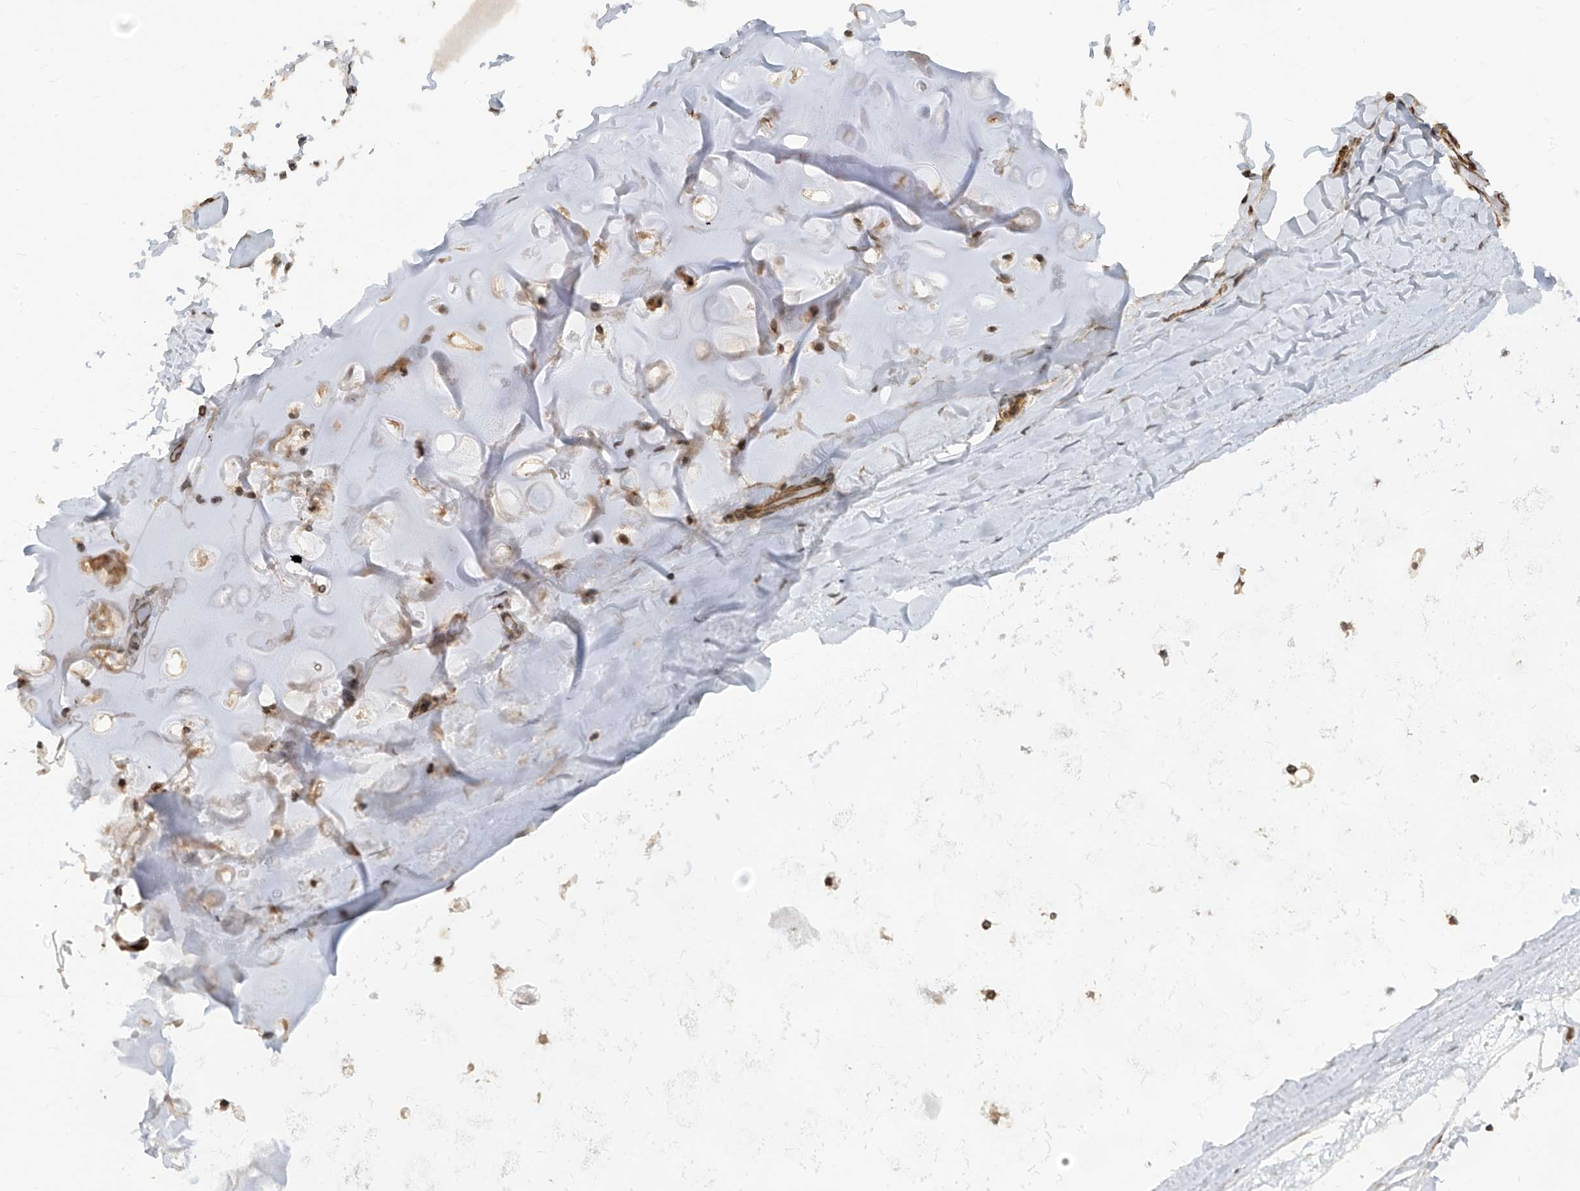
{"staining": {"intensity": "weak", "quantity": ">75%", "location": "cytoplasmic/membranous"}, "tissue": "adipose tissue", "cell_type": "Adipocytes", "image_type": "normal", "snomed": [{"axis": "morphology", "description": "Normal tissue, NOS"}, {"axis": "topography", "description": "Bronchus"}], "caption": "Immunohistochemistry staining of unremarkable adipose tissue, which exhibits low levels of weak cytoplasmic/membranous positivity in approximately >75% of adipocytes indicating weak cytoplasmic/membranous protein positivity. The staining was performed using DAB (brown) for protein detection and nuclei were counterstained in hematoxylin (blue).", "gene": "METAP1D", "patient": {"sex": "male", "age": 66}}